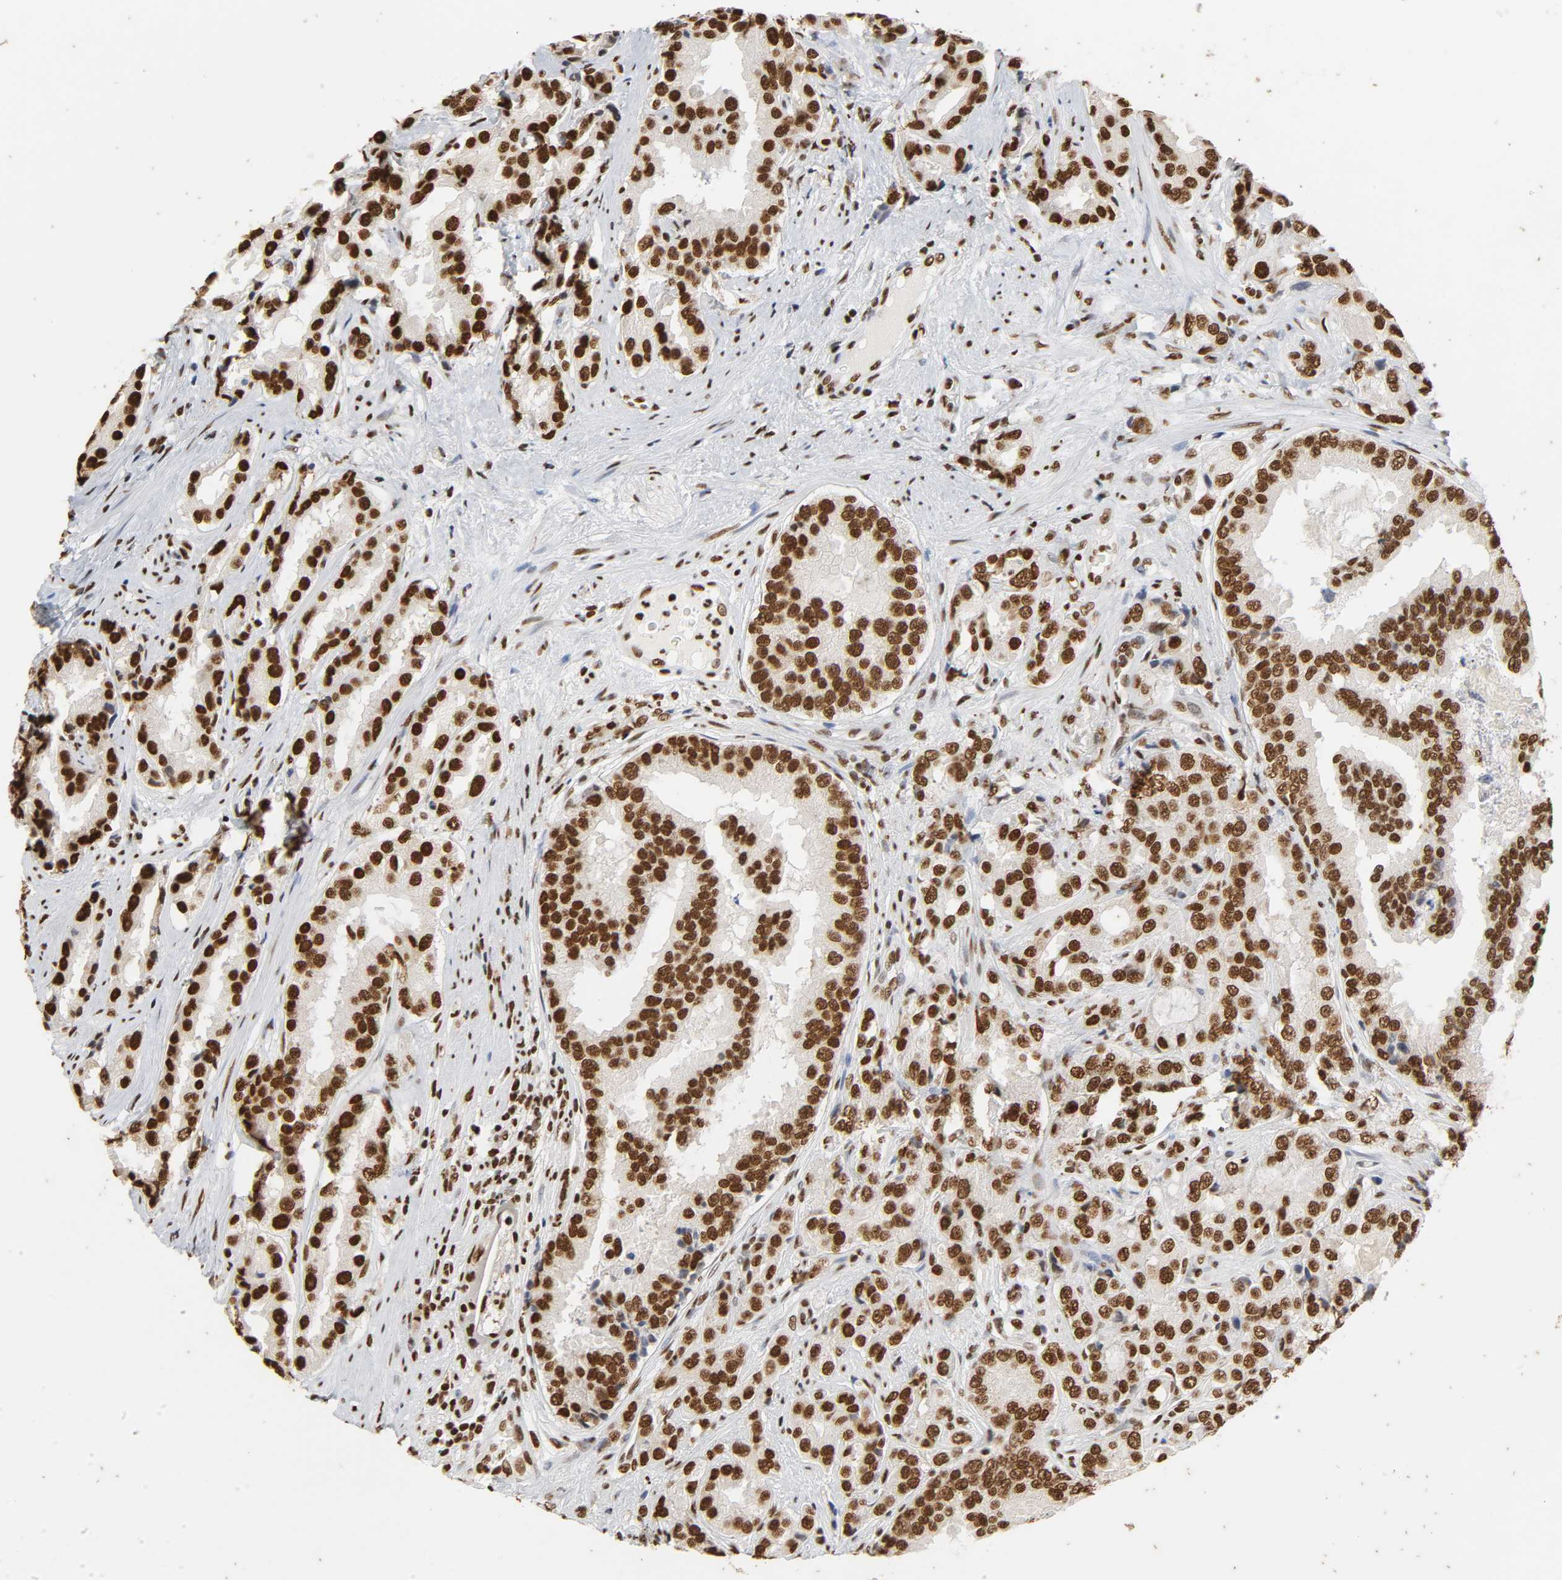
{"staining": {"intensity": "strong", "quantity": ">75%", "location": "nuclear"}, "tissue": "prostate cancer", "cell_type": "Tumor cells", "image_type": "cancer", "snomed": [{"axis": "morphology", "description": "Adenocarcinoma, High grade"}, {"axis": "topography", "description": "Prostate"}], "caption": "The micrograph exhibits immunohistochemical staining of prostate cancer (high-grade adenocarcinoma). There is strong nuclear expression is appreciated in about >75% of tumor cells.", "gene": "HNRNPC", "patient": {"sex": "male", "age": 73}}